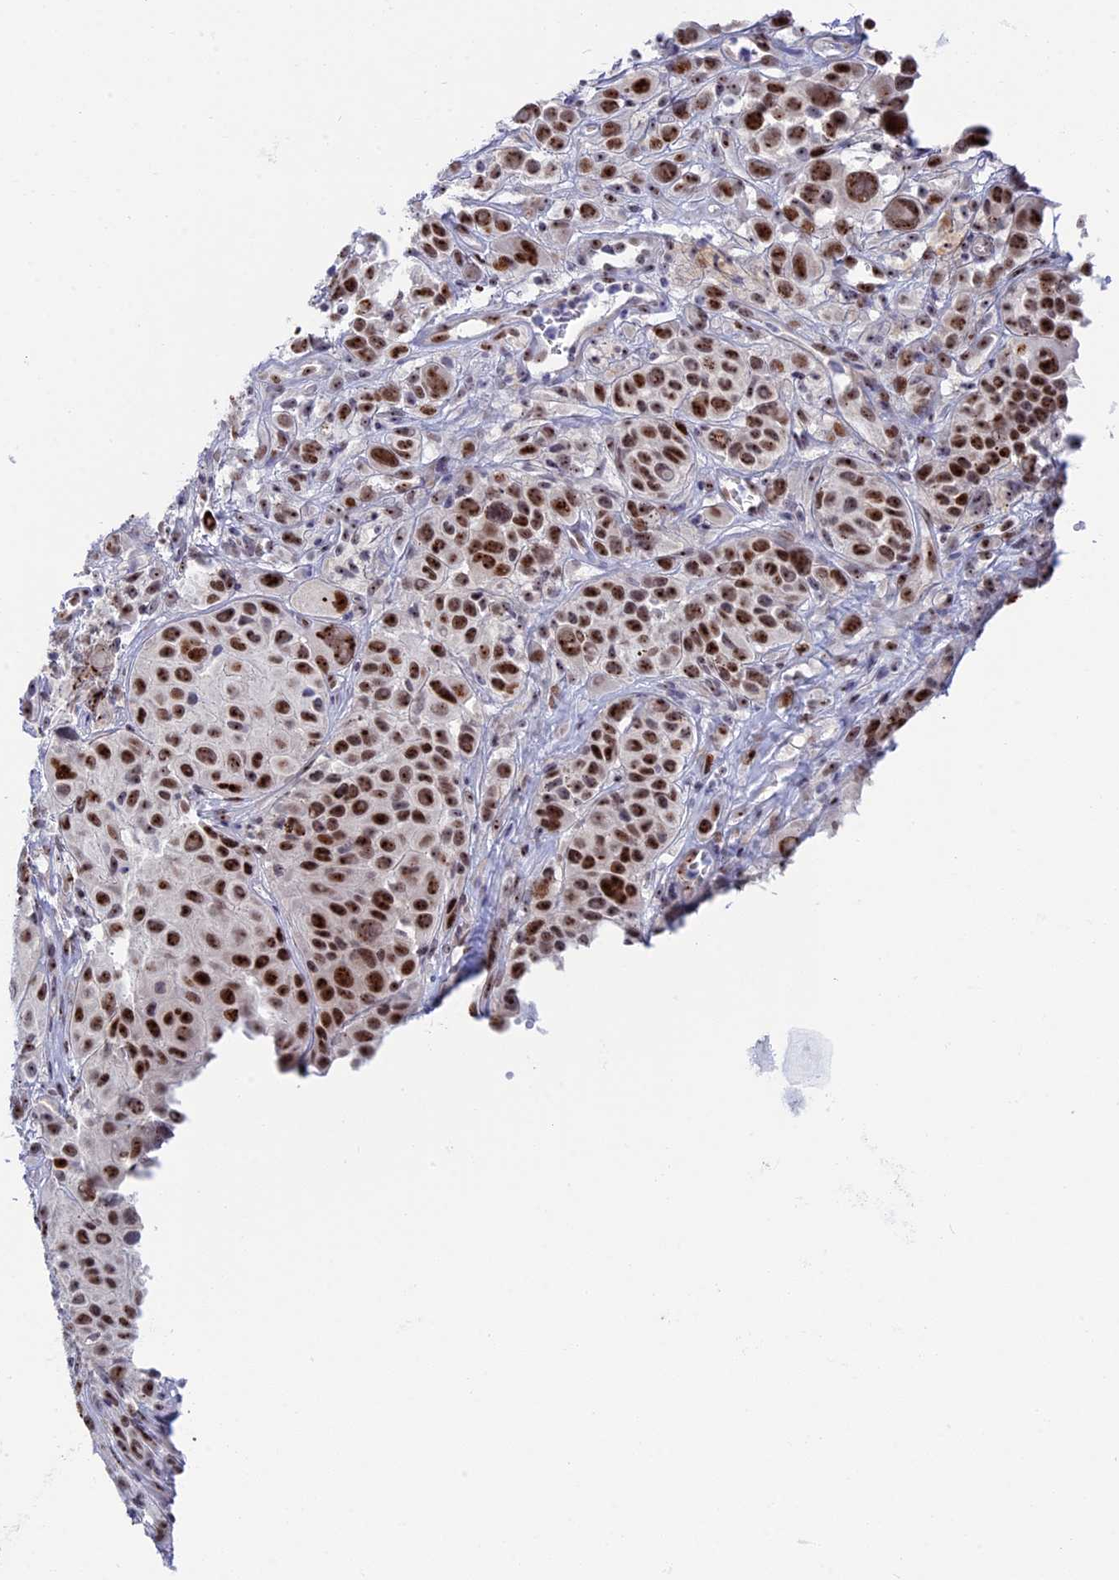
{"staining": {"intensity": "strong", "quantity": ">75%", "location": "nuclear"}, "tissue": "melanoma", "cell_type": "Tumor cells", "image_type": "cancer", "snomed": [{"axis": "morphology", "description": "Malignant melanoma, NOS"}, {"axis": "topography", "description": "Skin of trunk"}], "caption": "Immunohistochemistry staining of malignant melanoma, which demonstrates high levels of strong nuclear expression in approximately >75% of tumor cells indicating strong nuclear protein expression. The staining was performed using DAB (brown) for protein detection and nuclei were counterstained in hematoxylin (blue).", "gene": "CCDC86", "patient": {"sex": "male", "age": 71}}